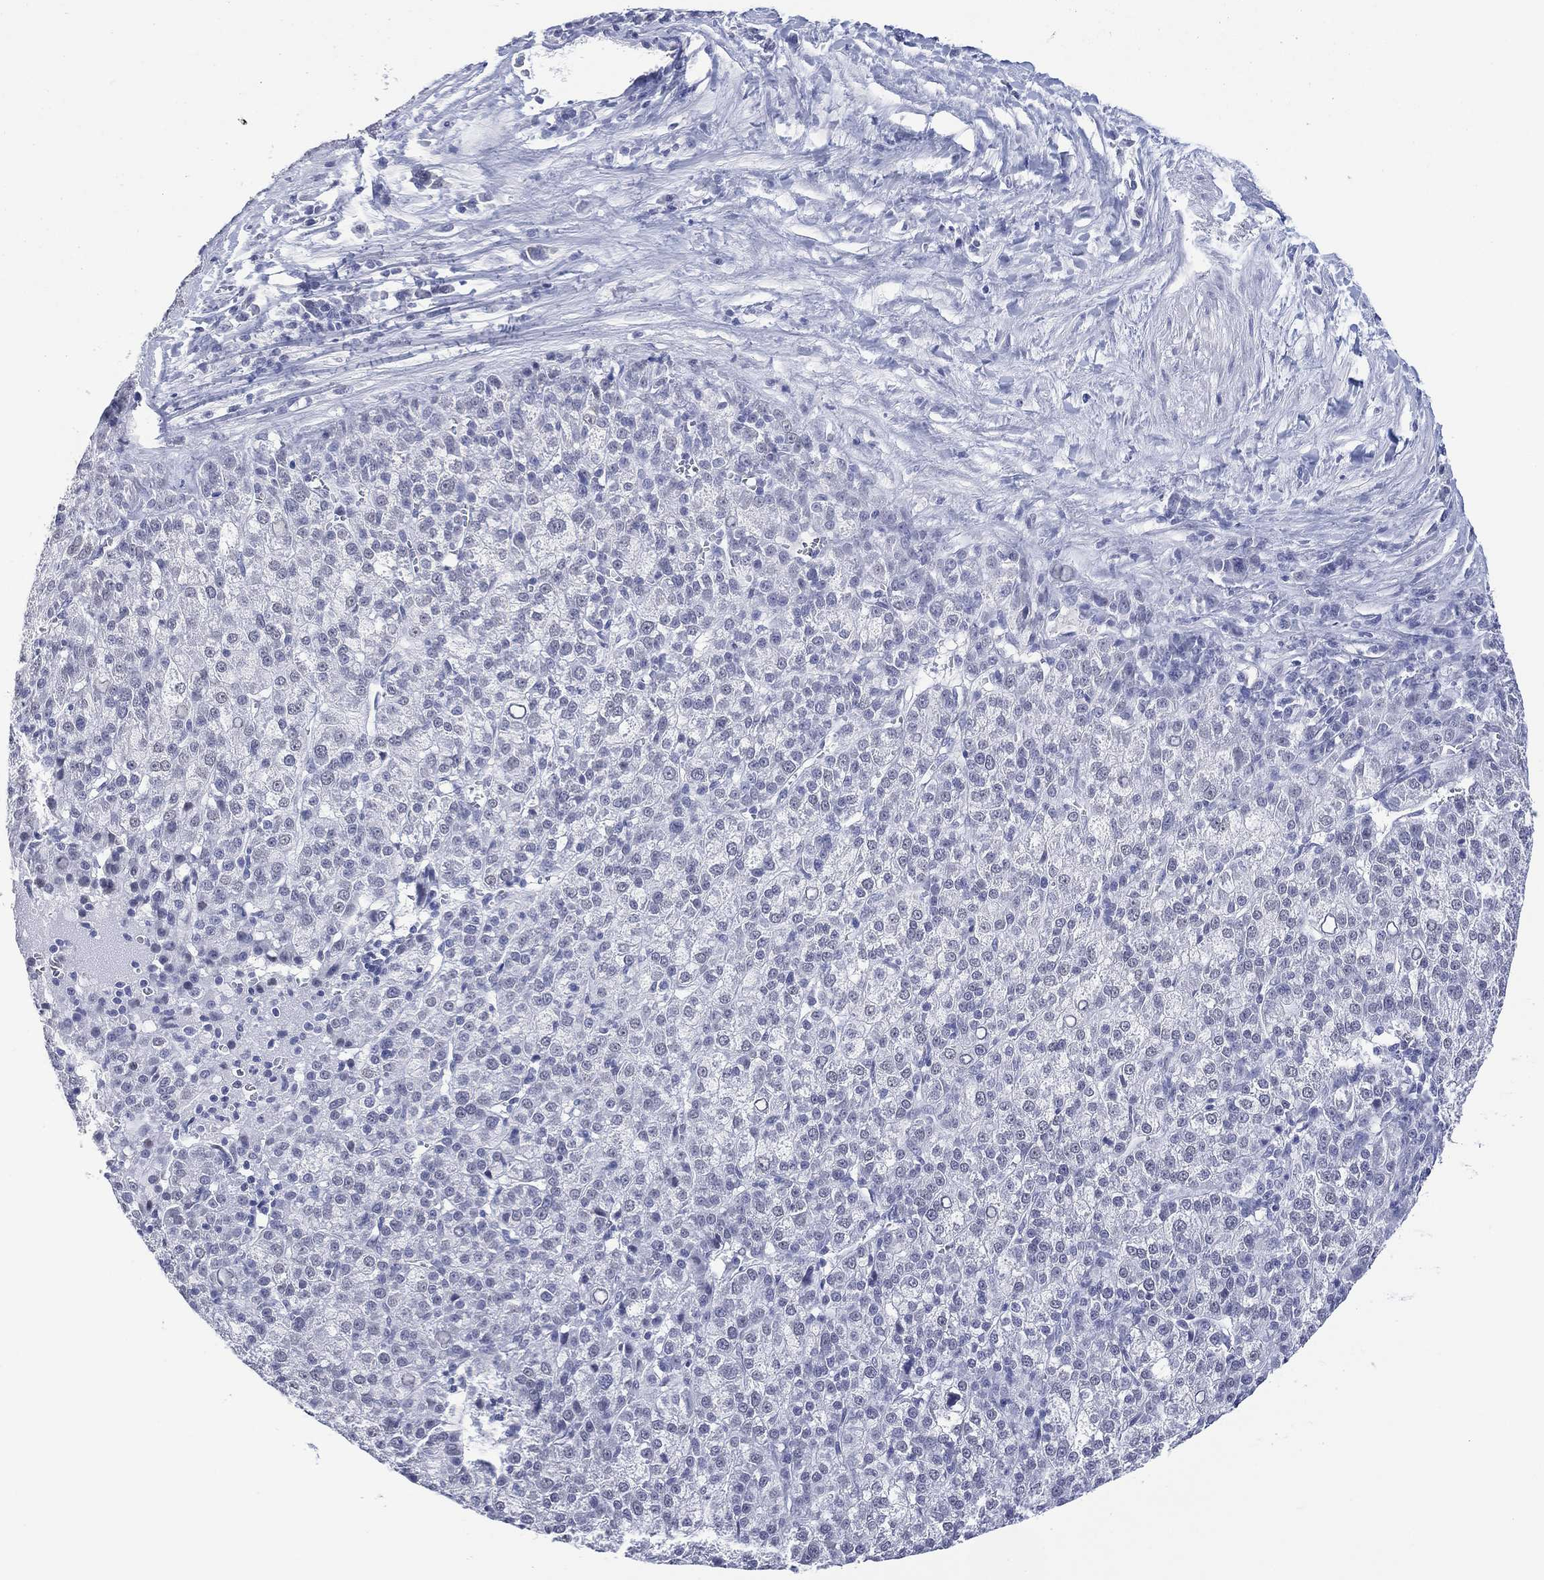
{"staining": {"intensity": "negative", "quantity": "none", "location": "none"}, "tissue": "liver cancer", "cell_type": "Tumor cells", "image_type": "cancer", "snomed": [{"axis": "morphology", "description": "Carcinoma, Hepatocellular, NOS"}, {"axis": "topography", "description": "Liver"}], "caption": "This micrograph is of liver hepatocellular carcinoma stained with immunohistochemistry (IHC) to label a protein in brown with the nuclei are counter-stained blue. There is no expression in tumor cells.", "gene": "UTF1", "patient": {"sex": "female", "age": 60}}